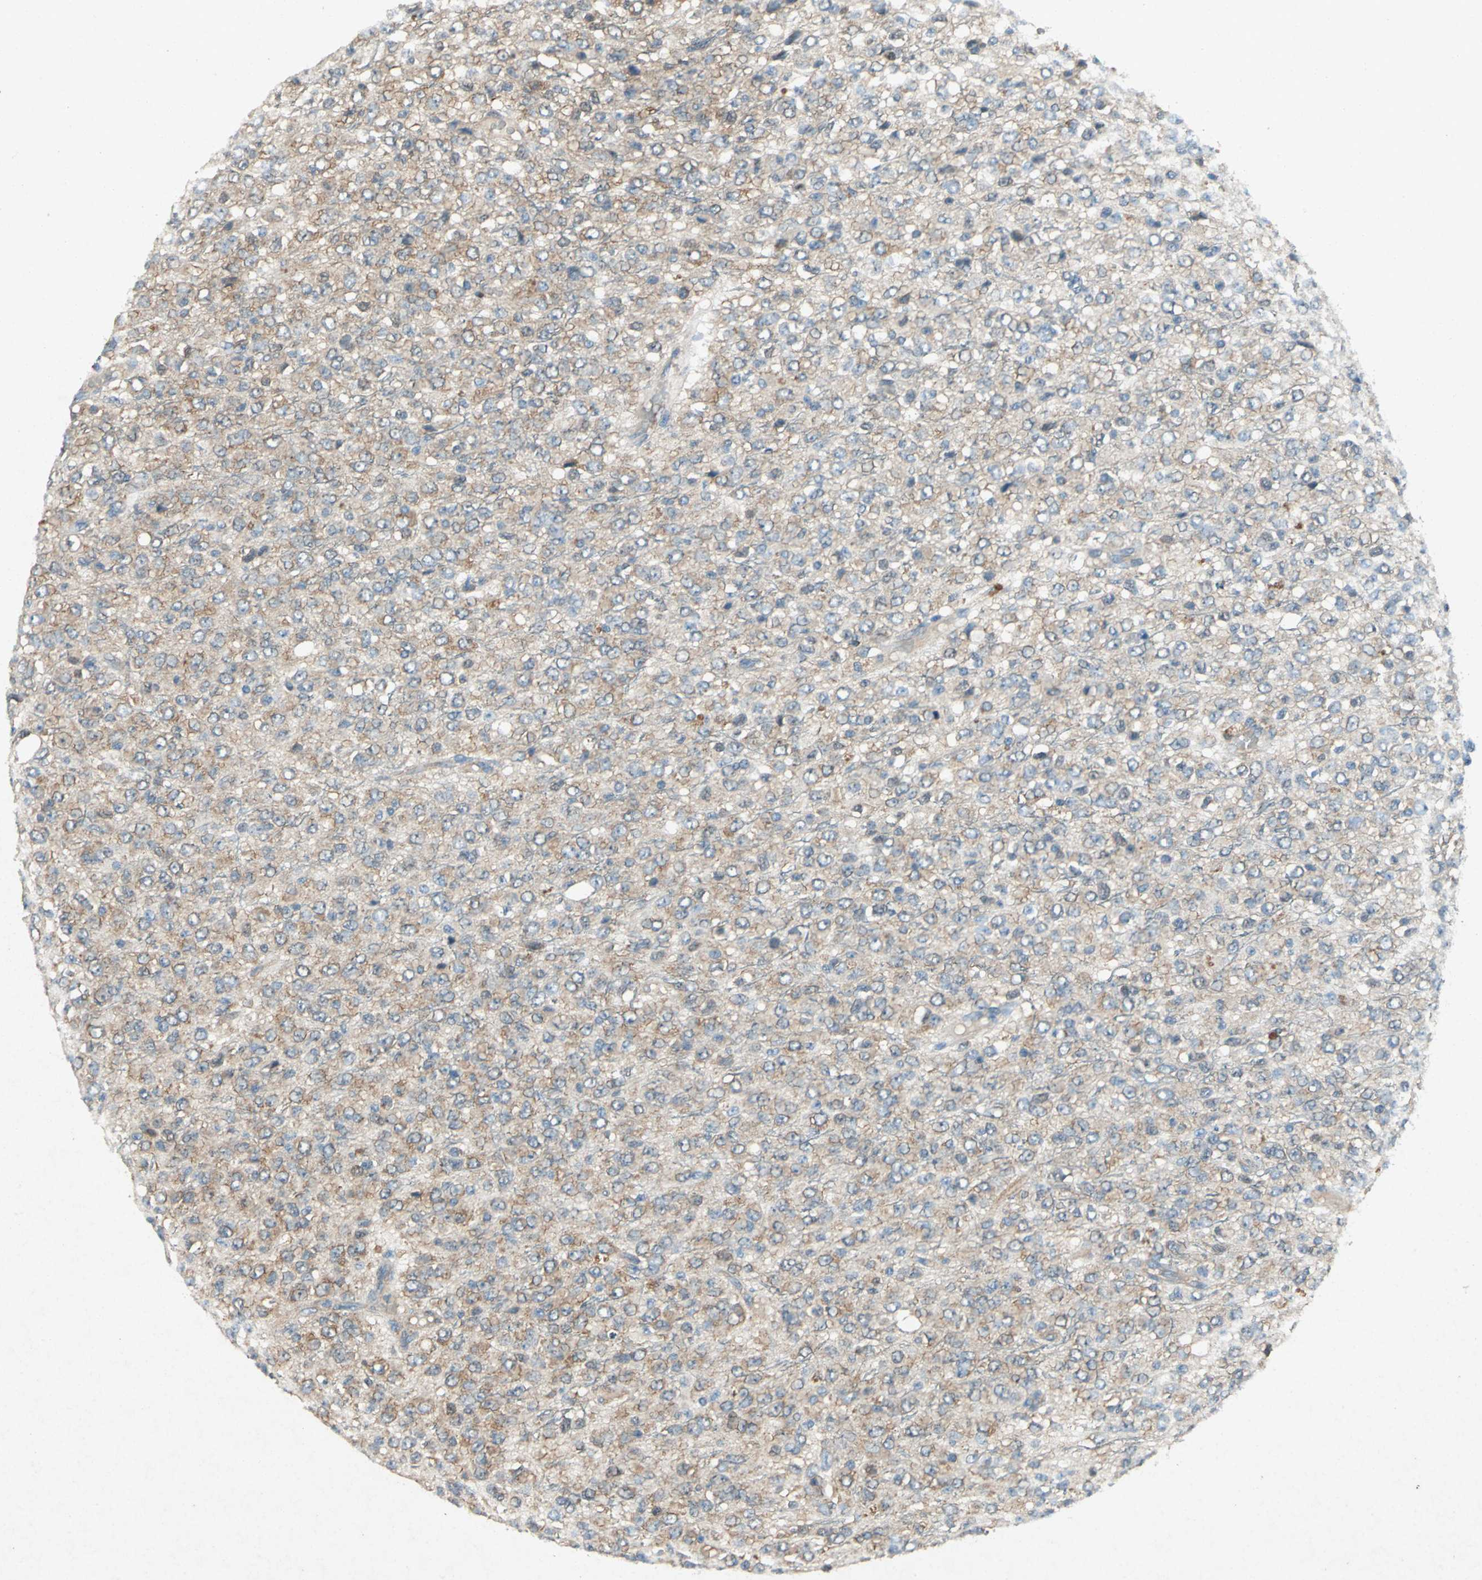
{"staining": {"intensity": "moderate", "quantity": ">75%", "location": "cytoplasmic/membranous"}, "tissue": "glioma", "cell_type": "Tumor cells", "image_type": "cancer", "snomed": [{"axis": "morphology", "description": "Glioma, malignant, High grade"}, {"axis": "topography", "description": "pancreas cauda"}], "caption": "A photomicrograph showing moderate cytoplasmic/membranous positivity in about >75% of tumor cells in high-grade glioma (malignant), as visualized by brown immunohistochemical staining.", "gene": "HSP90AB1", "patient": {"sex": "male", "age": 60}}